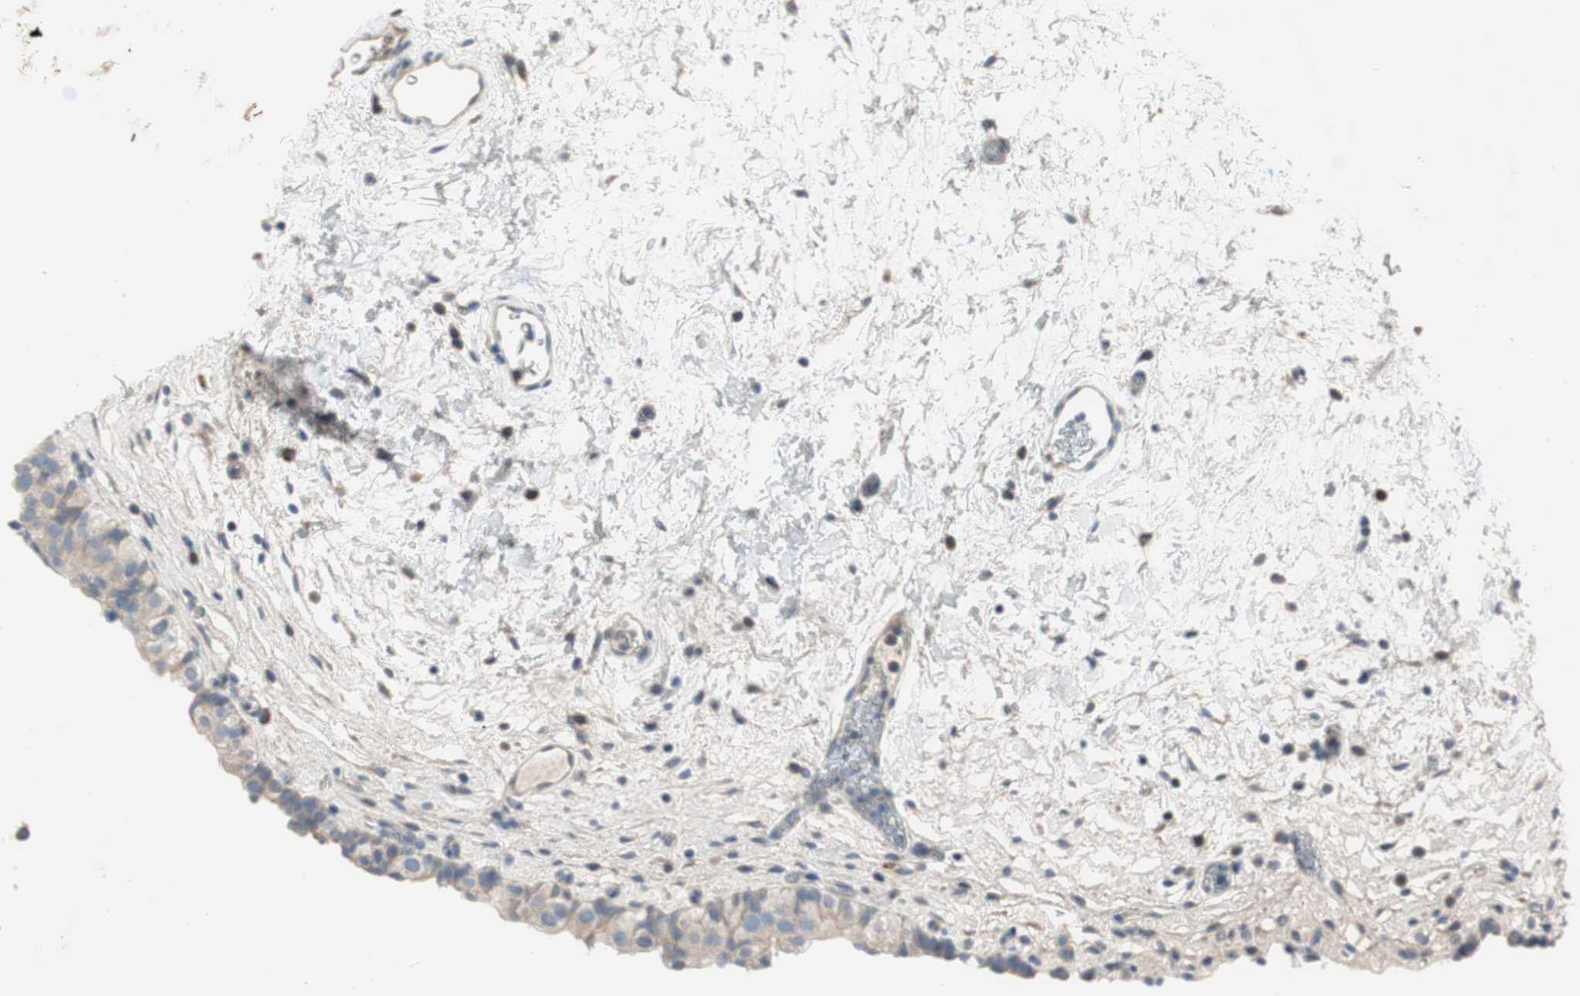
{"staining": {"intensity": "negative", "quantity": "none", "location": "none"}, "tissue": "urinary bladder", "cell_type": "Urothelial cells", "image_type": "normal", "snomed": [{"axis": "morphology", "description": "Normal tissue, NOS"}, {"axis": "topography", "description": "Urinary bladder"}], "caption": "High power microscopy image of an immunohistochemistry (IHC) image of unremarkable urinary bladder, revealing no significant expression in urothelial cells. Brightfield microscopy of IHC stained with DAB (3,3'-diaminobenzidine) (brown) and hematoxylin (blue), captured at high magnification.", "gene": "TACR3", "patient": {"sex": "female", "age": 64}}